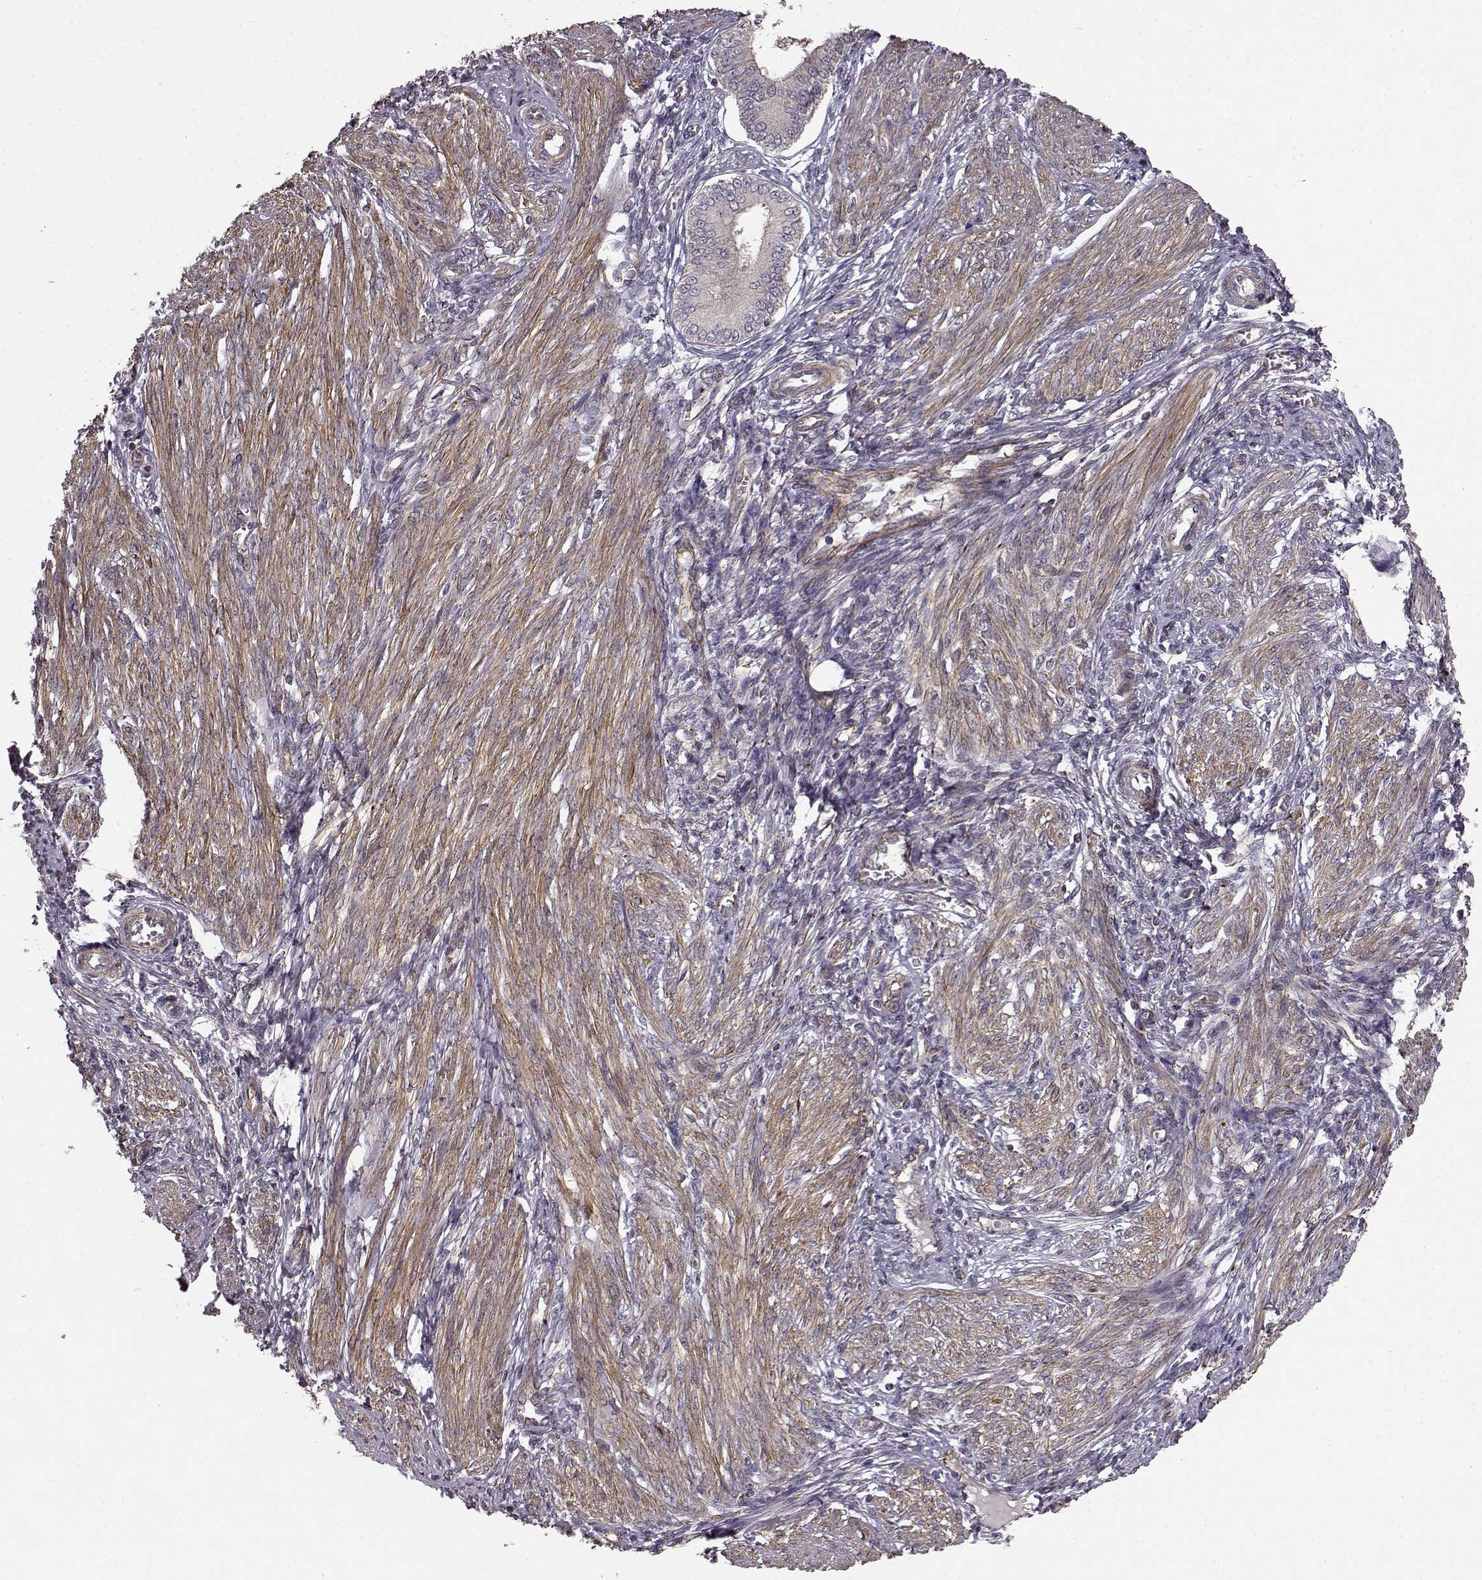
{"staining": {"intensity": "weak", "quantity": "<25%", "location": "cytoplasmic/membranous"}, "tissue": "endometrium", "cell_type": "Cells in endometrial stroma", "image_type": "normal", "snomed": [{"axis": "morphology", "description": "Normal tissue, NOS"}, {"axis": "topography", "description": "Endometrium"}], "caption": "Immunohistochemistry of unremarkable endometrium shows no positivity in cells in endometrial stroma.", "gene": "BACH2", "patient": {"sex": "female", "age": 42}}